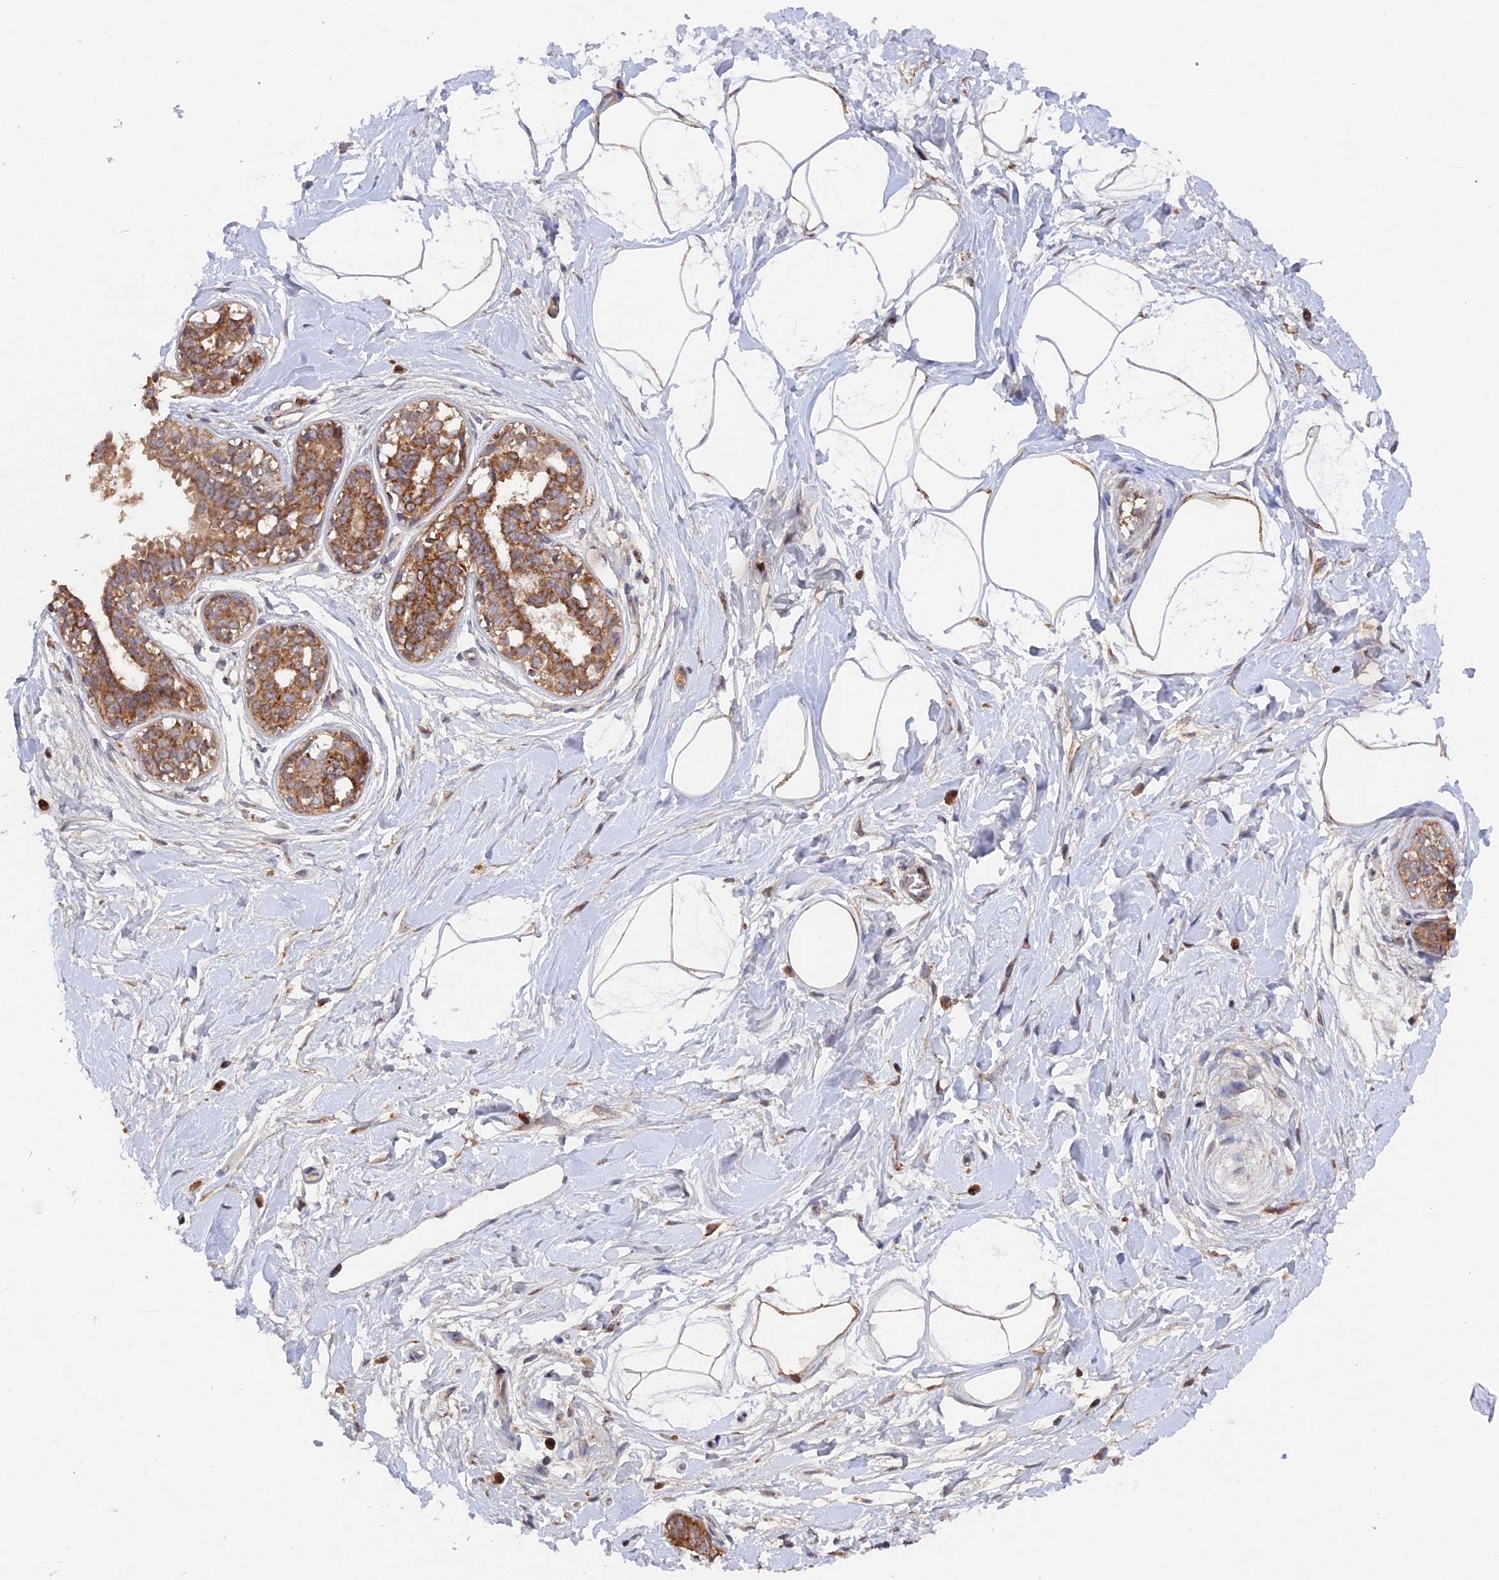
{"staining": {"intensity": "moderate", "quantity": ">75%", "location": "cytoplasmic/membranous"}, "tissue": "breast", "cell_type": "Adipocytes", "image_type": "normal", "snomed": [{"axis": "morphology", "description": "Normal tissue, NOS"}, {"axis": "topography", "description": "Breast"}], "caption": "Immunohistochemical staining of unremarkable human breast demonstrates moderate cytoplasmic/membranous protein staining in about >75% of adipocytes. The protein of interest is shown in brown color, while the nuclei are stained blue.", "gene": "MPV17L", "patient": {"sex": "female", "age": 45}}